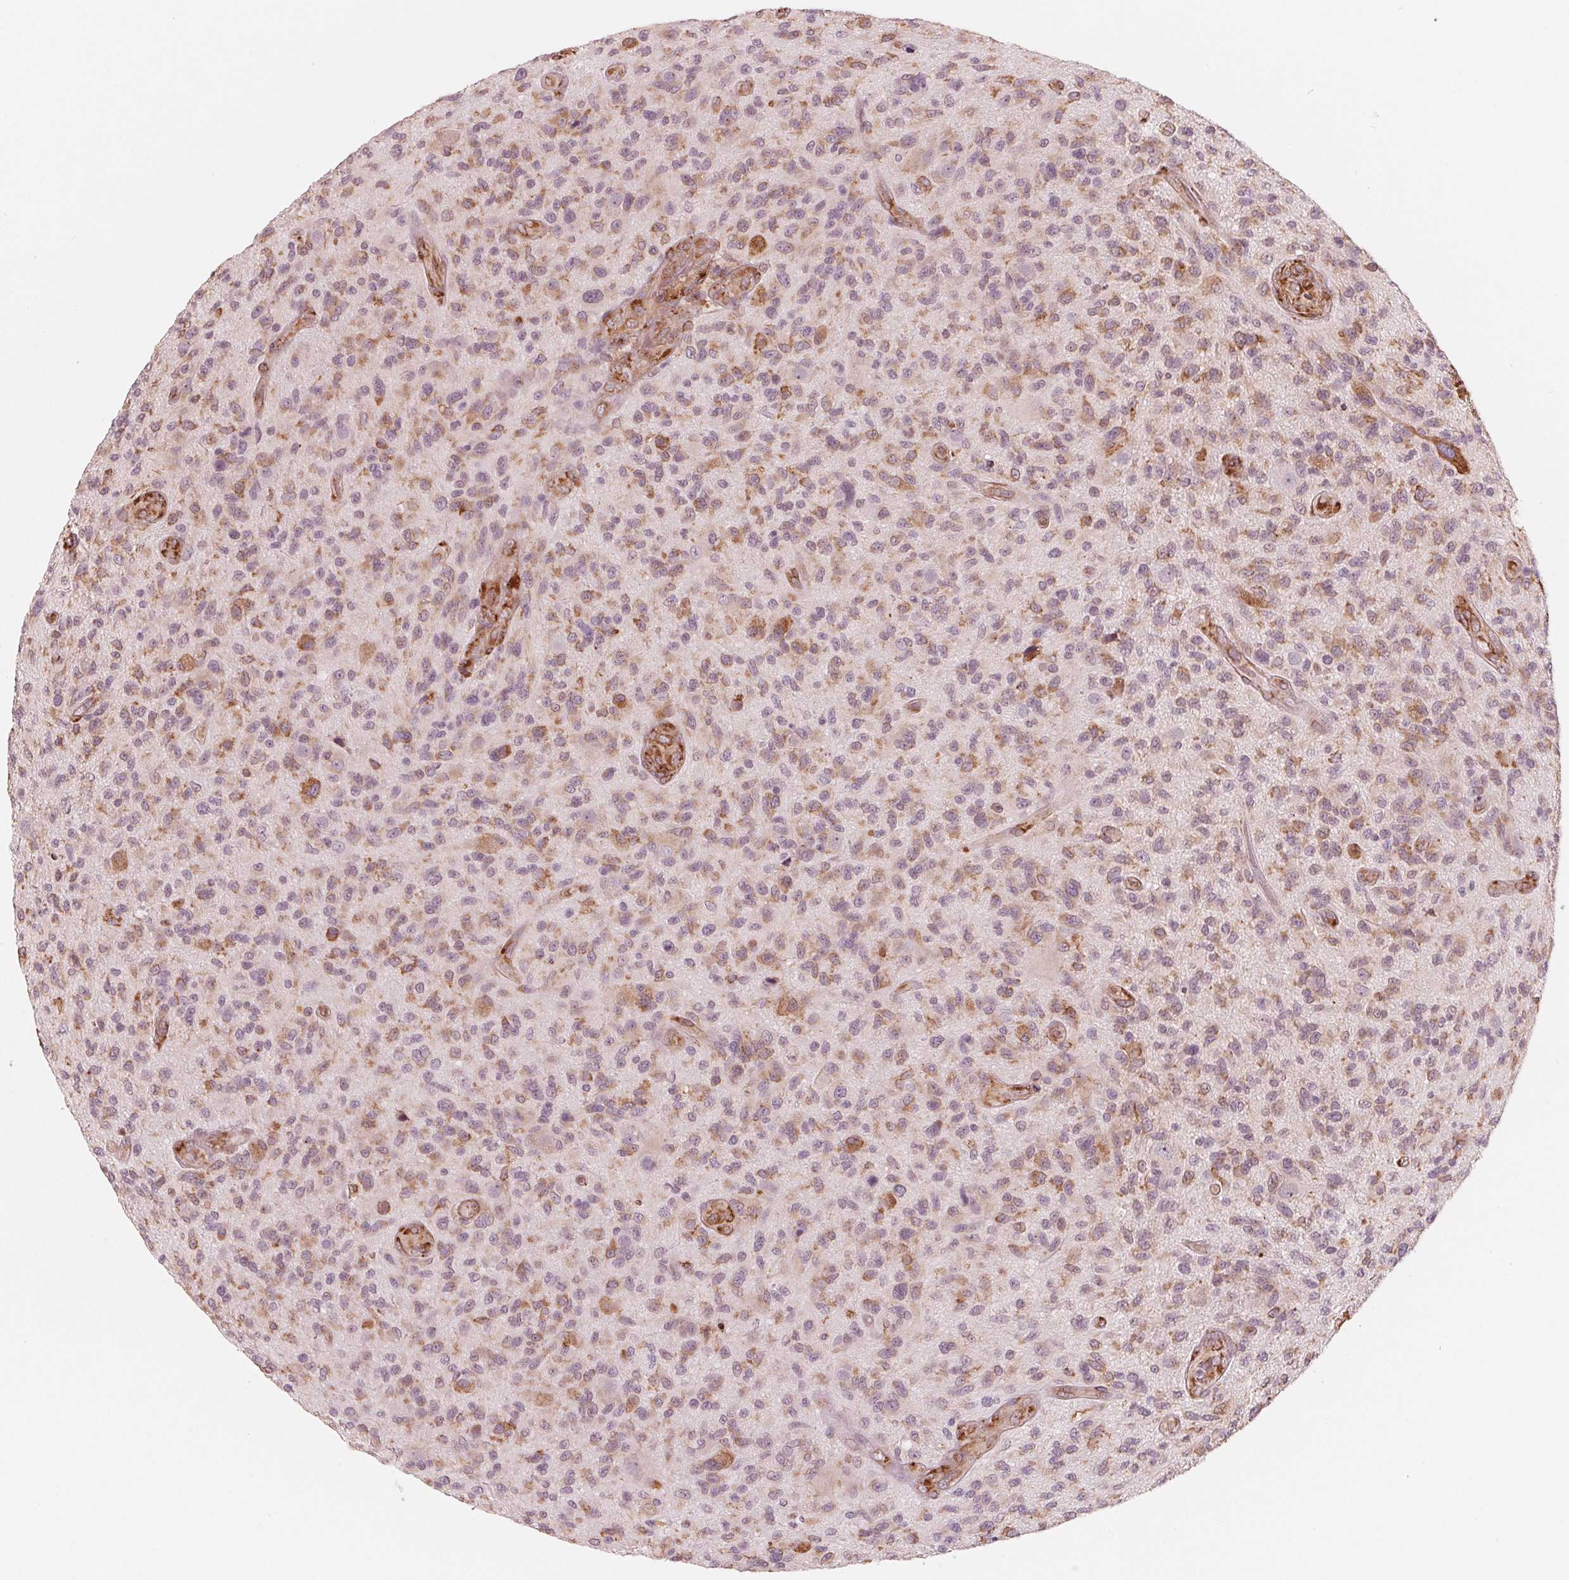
{"staining": {"intensity": "moderate", "quantity": ">75%", "location": "cytoplasmic/membranous"}, "tissue": "glioma", "cell_type": "Tumor cells", "image_type": "cancer", "snomed": [{"axis": "morphology", "description": "Glioma, malignant, High grade"}, {"axis": "topography", "description": "Brain"}], "caption": "Immunohistochemical staining of human glioma shows medium levels of moderate cytoplasmic/membranous expression in about >75% of tumor cells.", "gene": "IKBIP", "patient": {"sex": "male", "age": 47}}